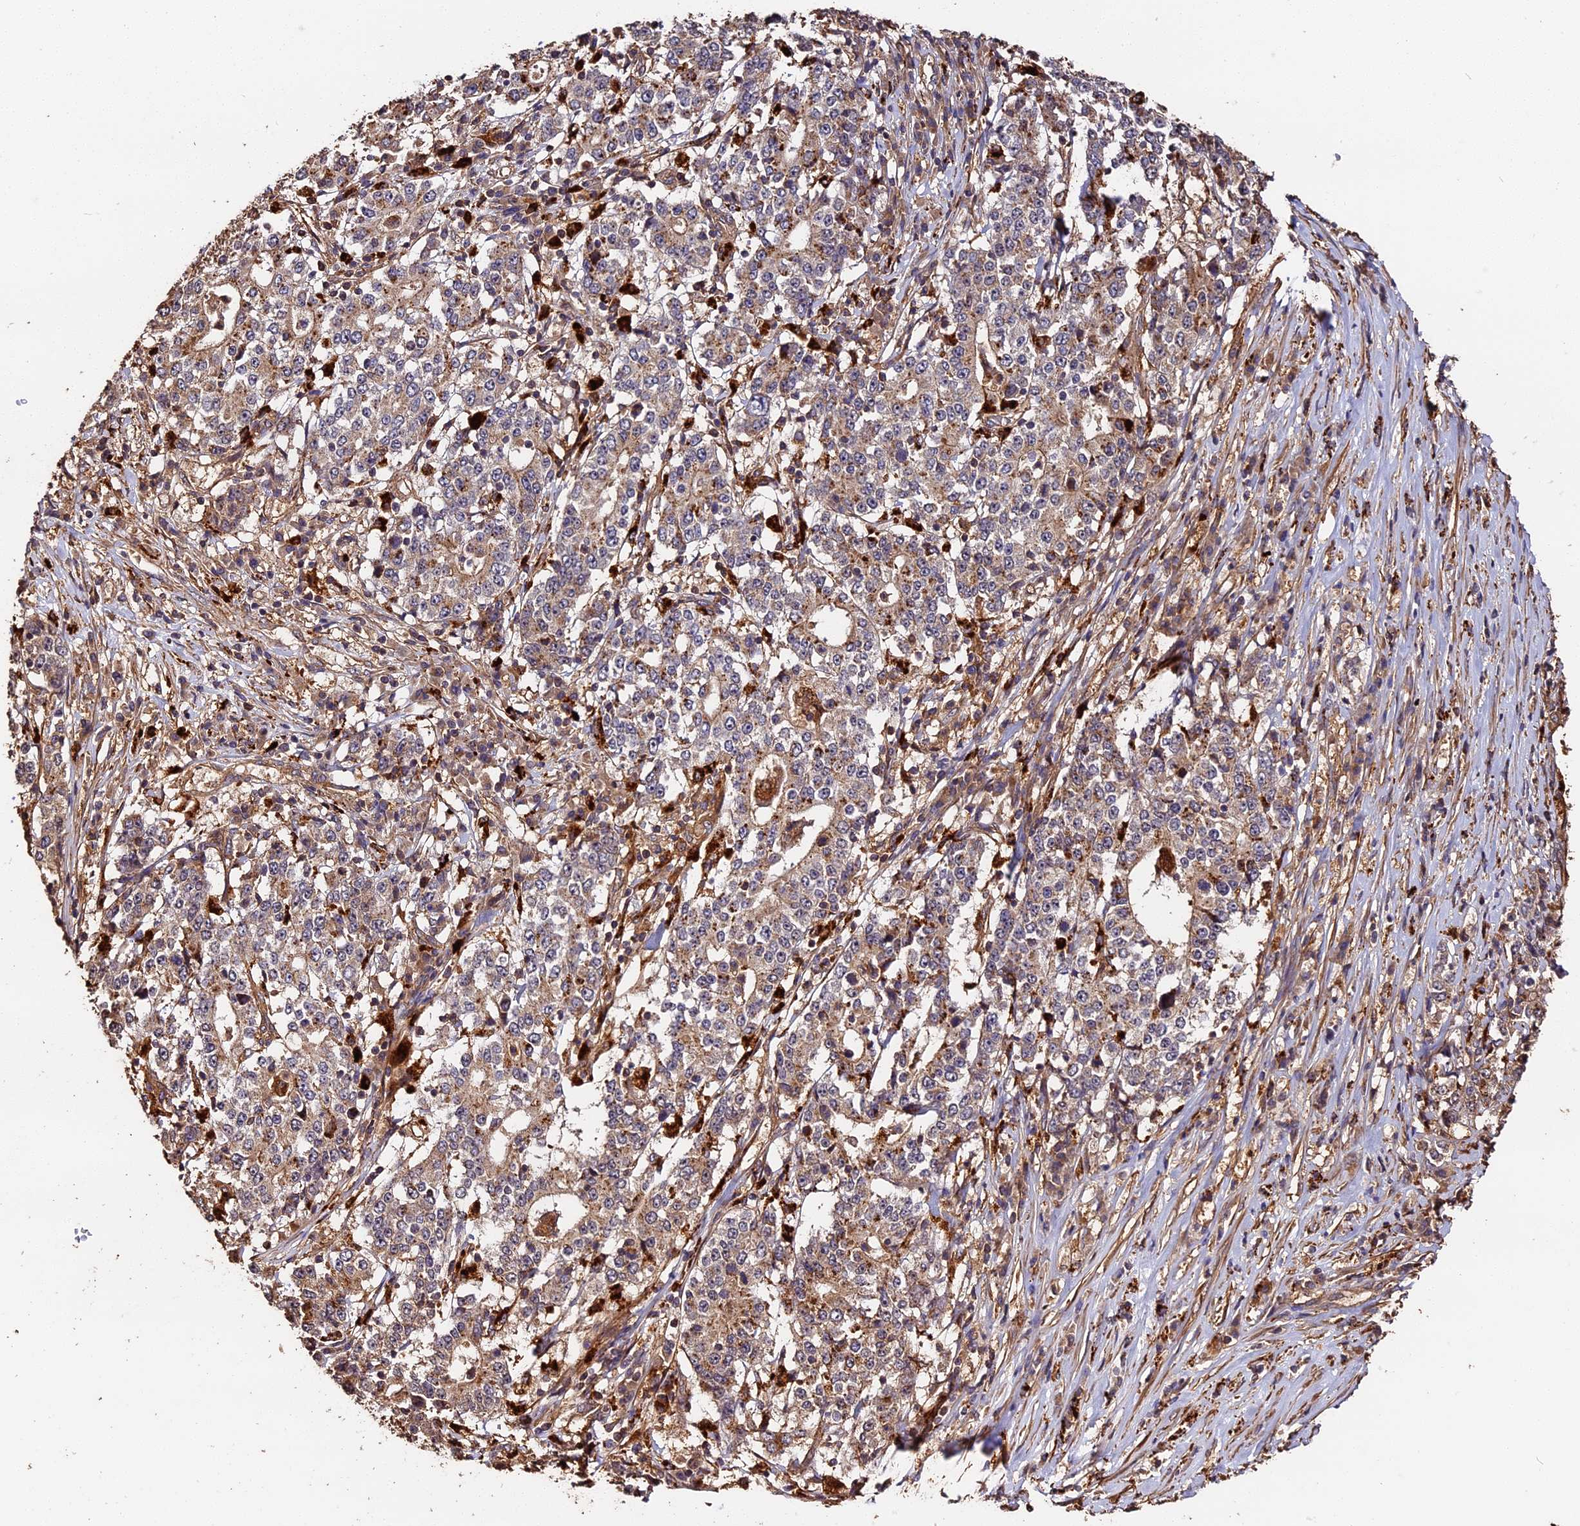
{"staining": {"intensity": "weak", "quantity": "25%-75%", "location": "cytoplasmic/membranous"}, "tissue": "stomach cancer", "cell_type": "Tumor cells", "image_type": "cancer", "snomed": [{"axis": "morphology", "description": "Adenocarcinoma, NOS"}, {"axis": "topography", "description": "Stomach"}], "caption": "Immunohistochemical staining of stomach adenocarcinoma demonstrates low levels of weak cytoplasmic/membranous positivity in approximately 25%-75% of tumor cells.", "gene": "MMP15", "patient": {"sex": "male", "age": 59}}